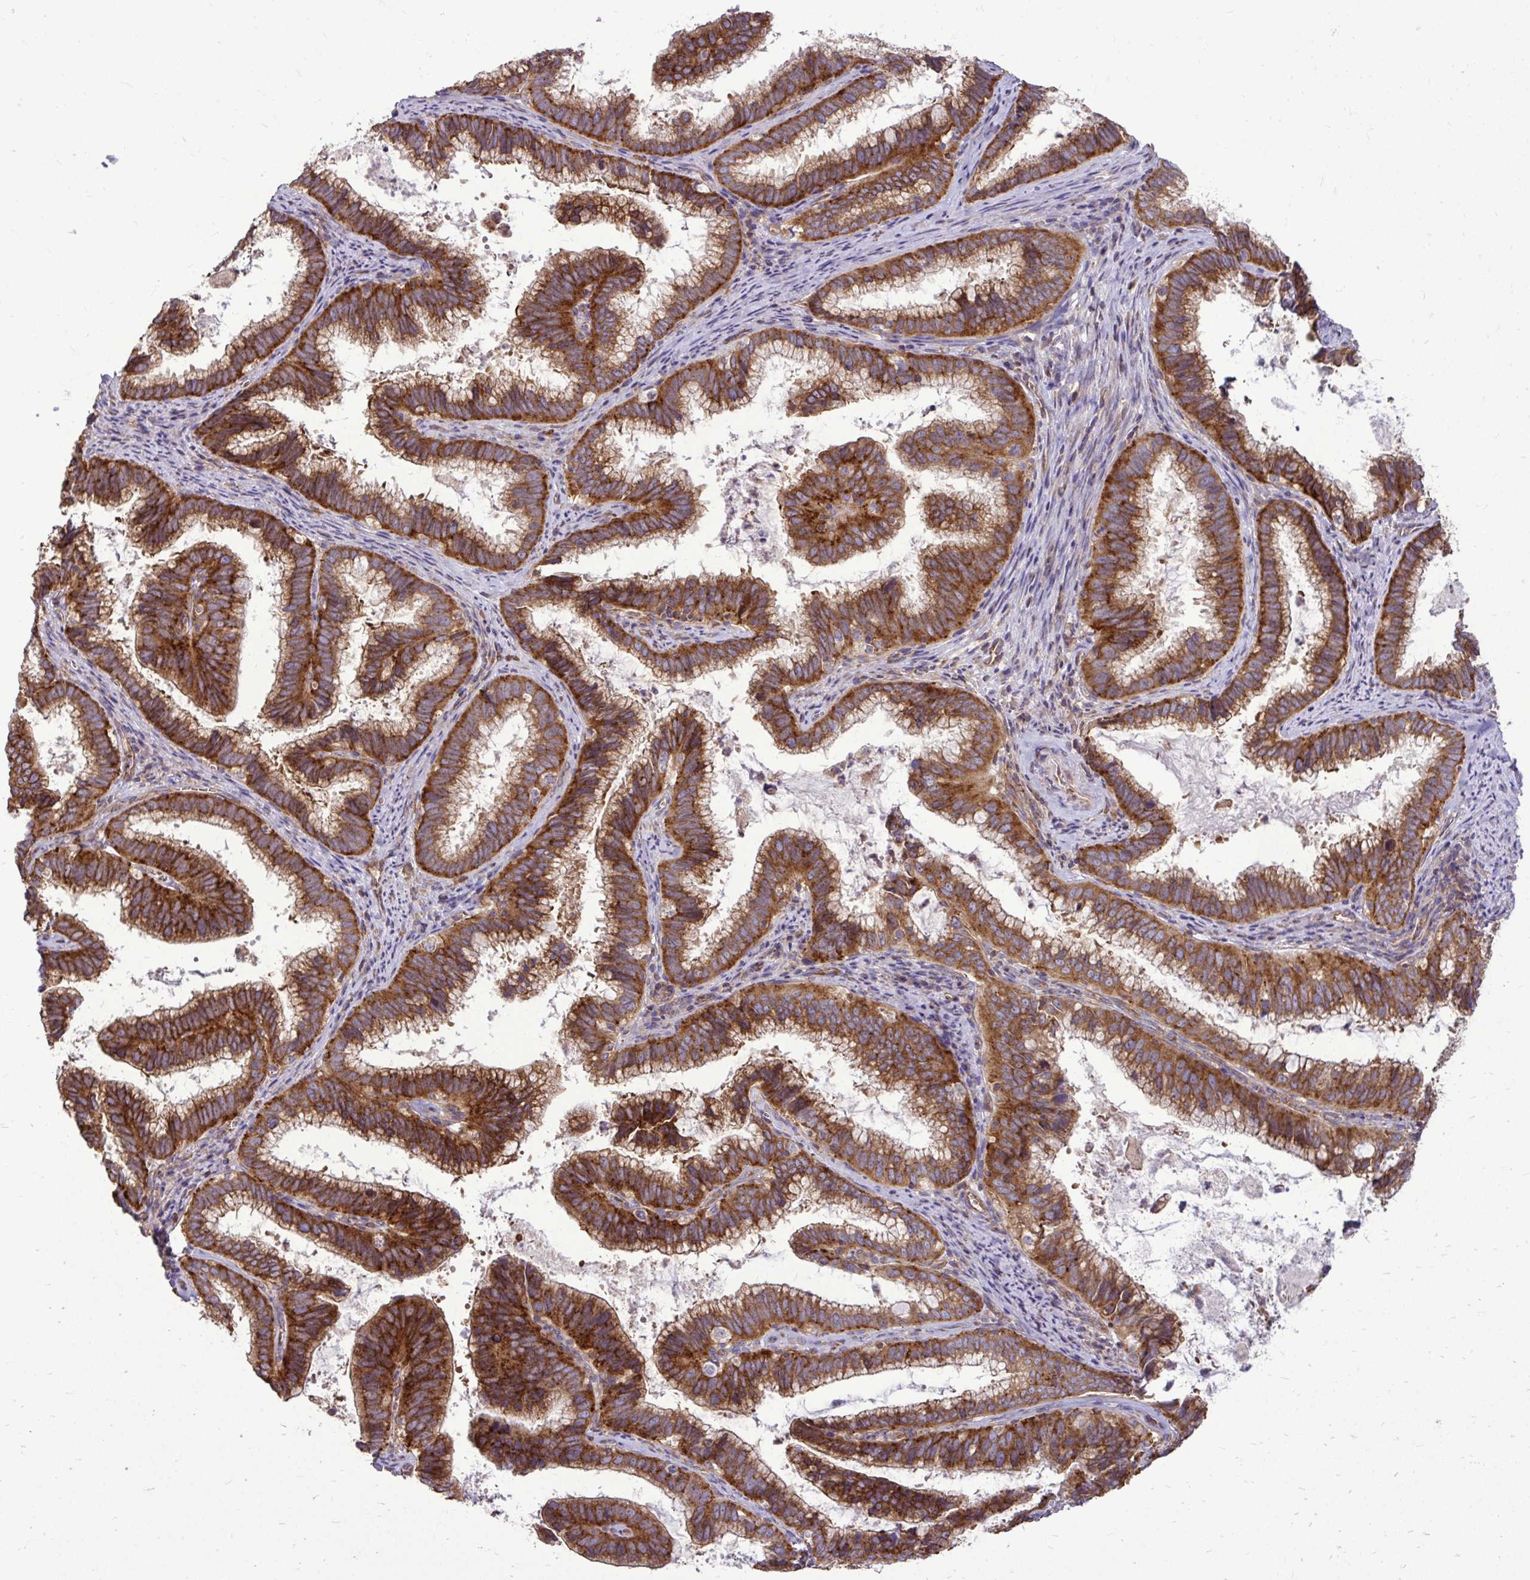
{"staining": {"intensity": "strong", "quantity": ">75%", "location": "cytoplasmic/membranous"}, "tissue": "cervical cancer", "cell_type": "Tumor cells", "image_type": "cancer", "snomed": [{"axis": "morphology", "description": "Adenocarcinoma, NOS"}, {"axis": "topography", "description": "Cervix"}], "caption": "This image shows cervical cancer stained with IHC to label a protein in brown. The cytoplasmic/membranous of tumor cells show strong positivity for the protein. Nuclei are counter-stained blue.", "gene": "FMR1", "patient": {"sex": "female", "age": 61}}